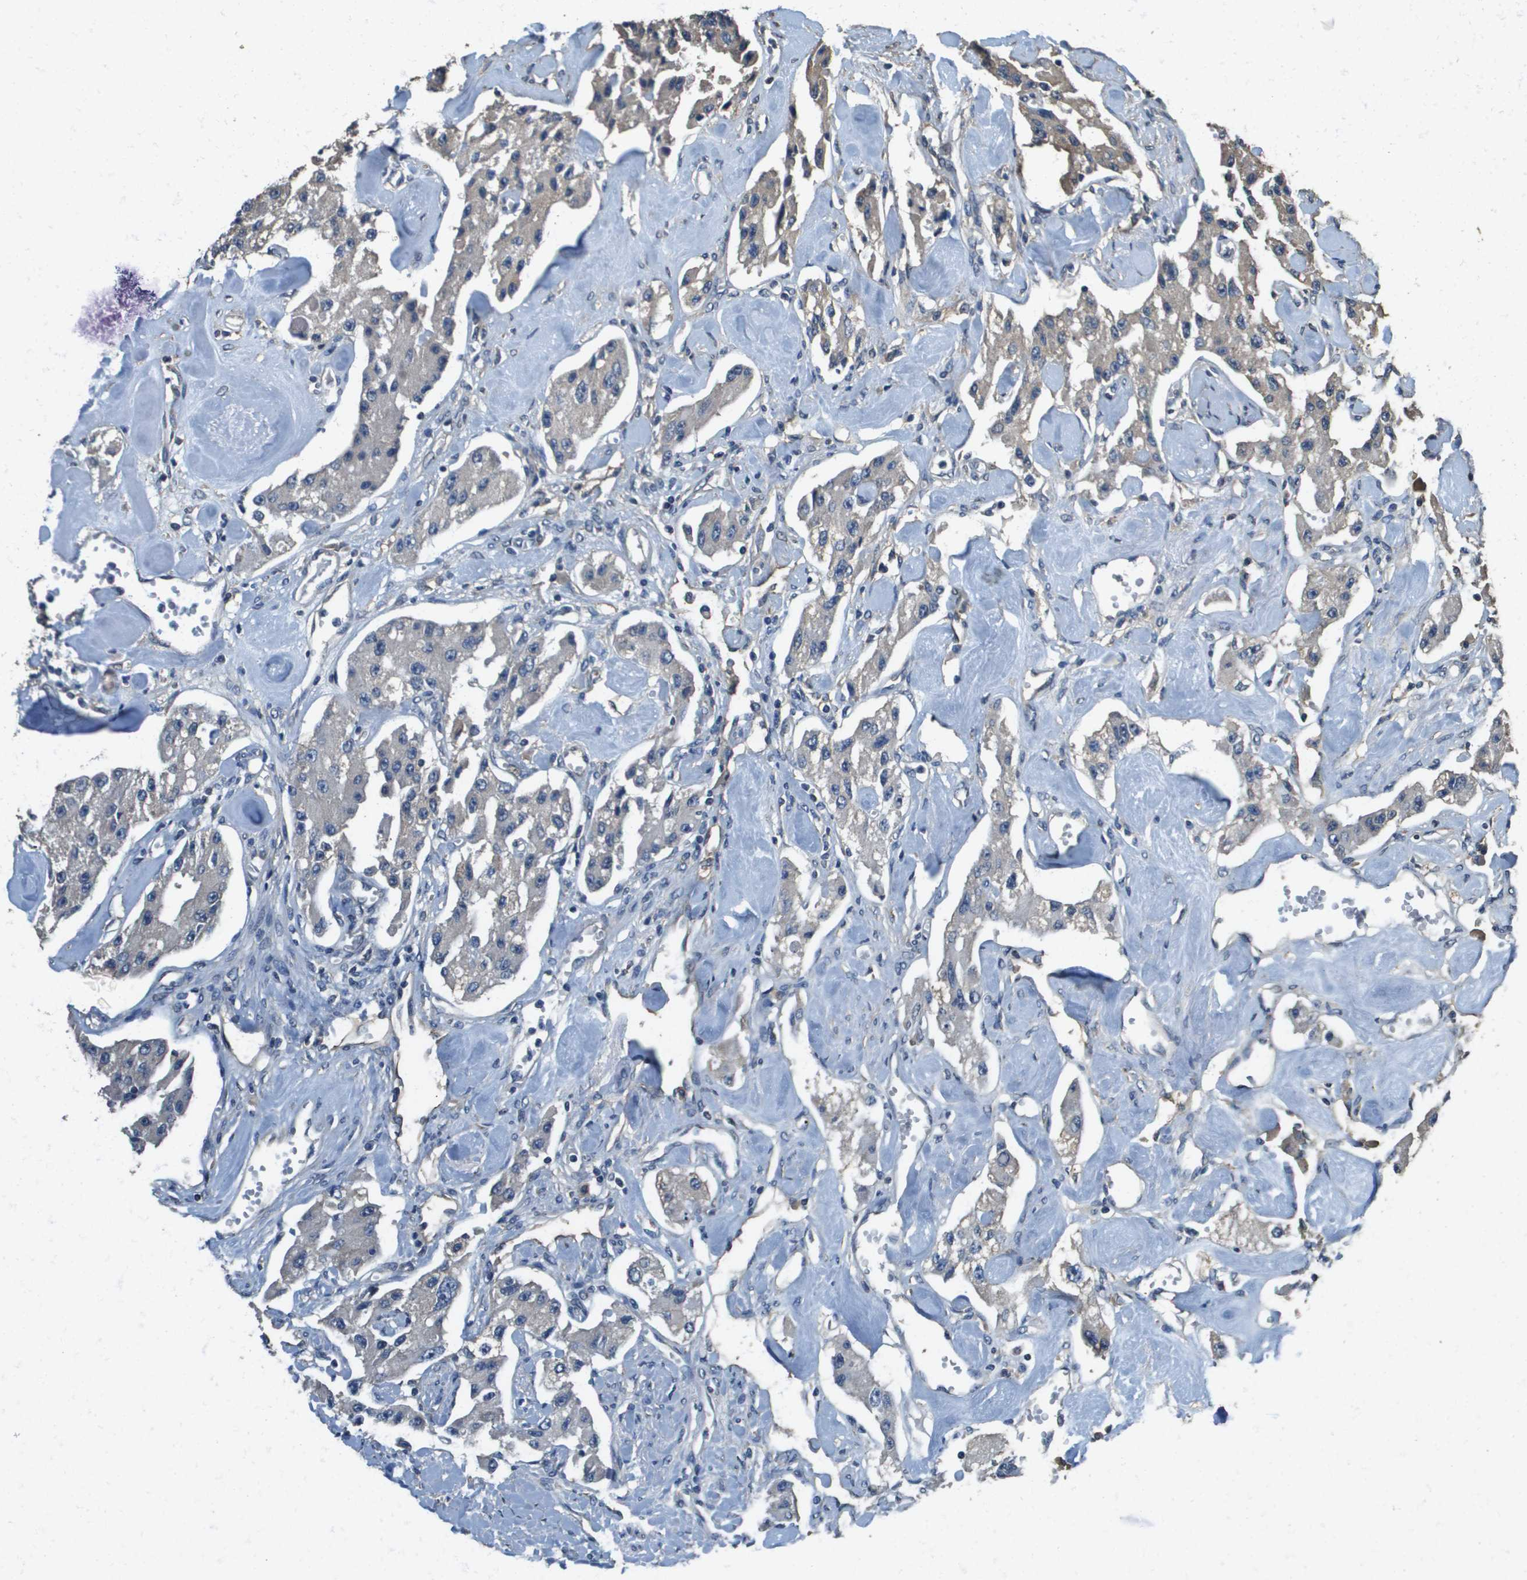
{"staining": {"intensity": "weak", "quantity": "<25%", "location": "cytoplasmic/membranous"}, "tissue": "carcinoid", "cell_type": "Tumor cells", "image_type": "cancer", "snomed": [{"axis": "morphology", "description": "Carcinoid, malignant, NOS"}, {"axis": "topography", "description": "Pancreas"}], "caption": "Tumor cells show no significant protein expression in carcinoid (malignant).", "gene": "RAB6B", "patient": {"sex": "male", "age": 41}}